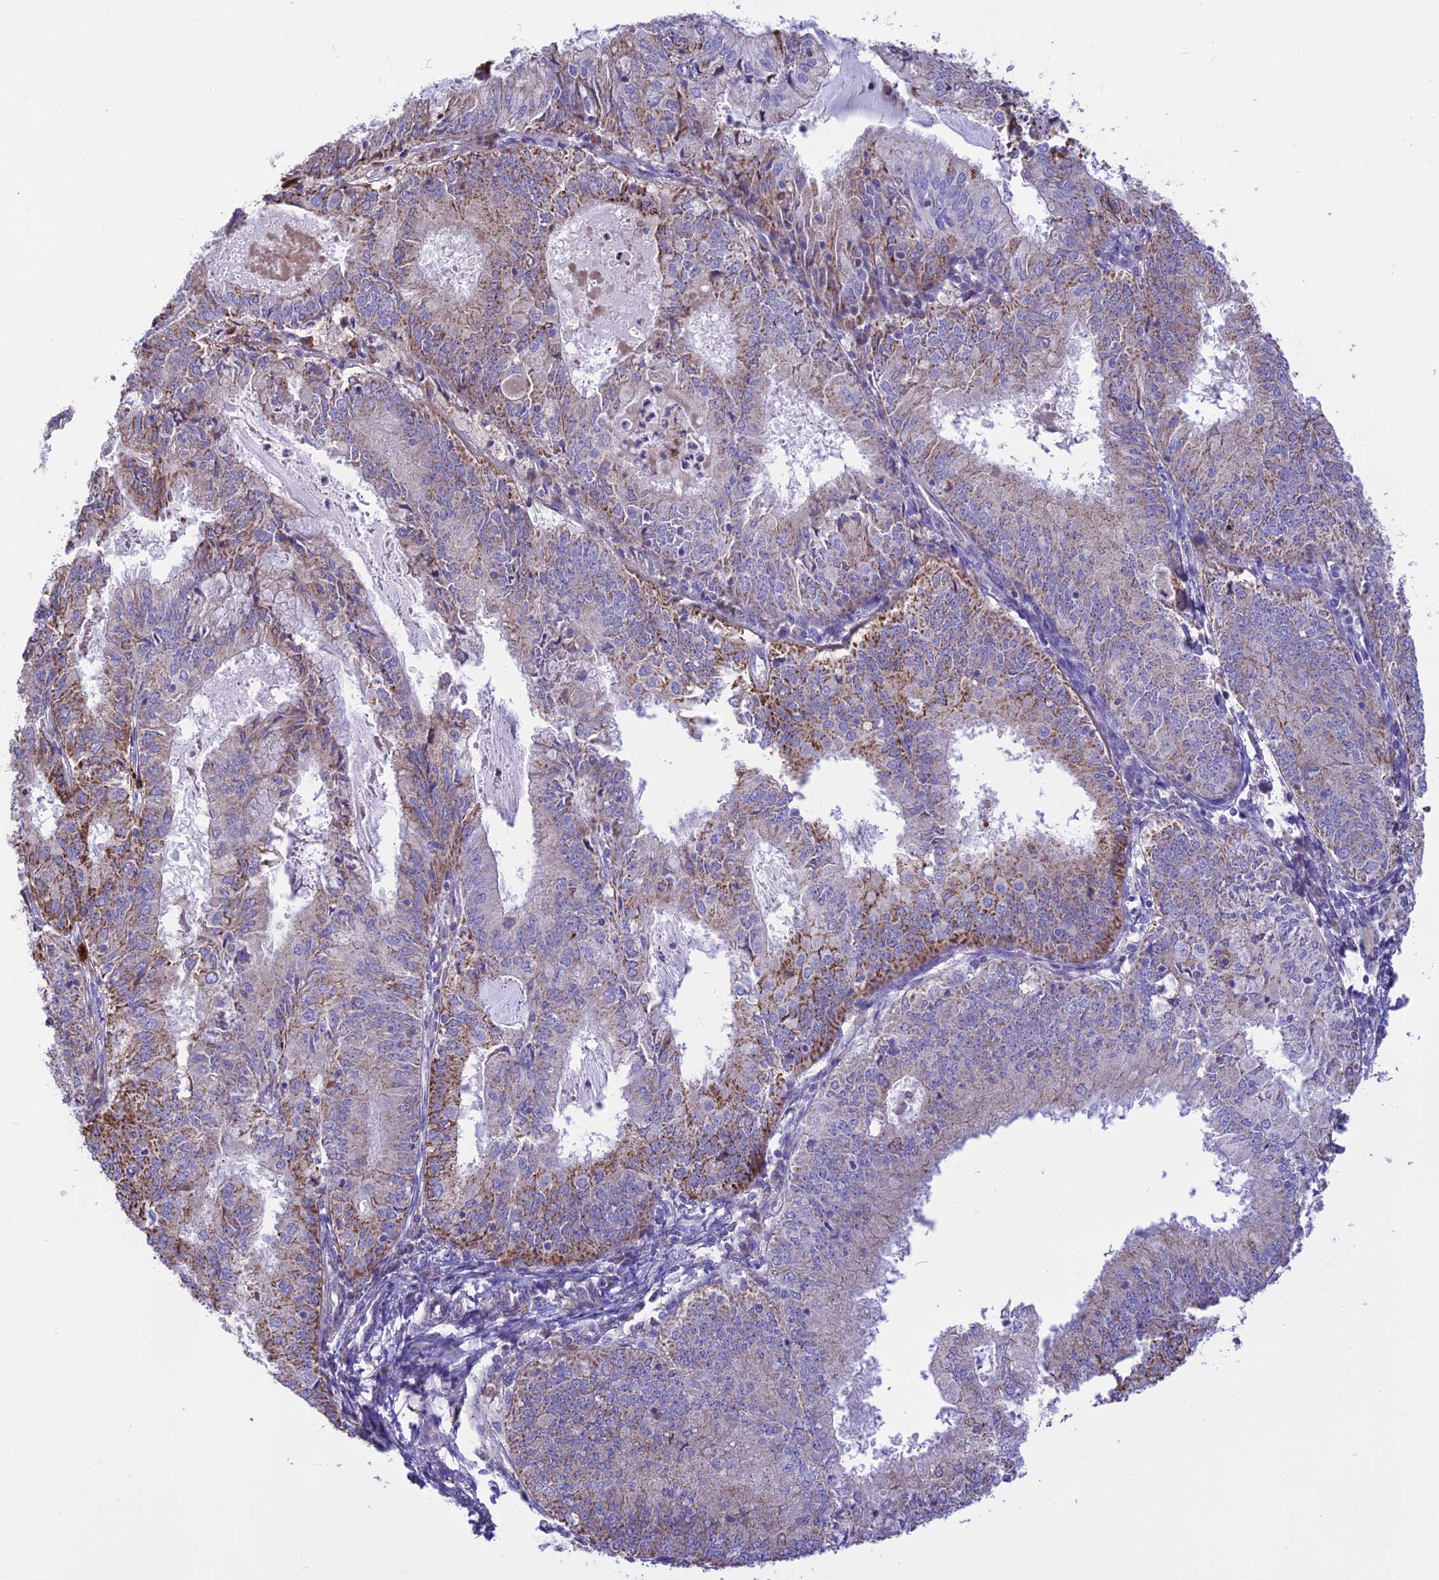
{"staining": {"intensity": "moderate", "quantity": "<25%", "location": "cytoplasmic/membranous"}, "tissue": "endometrial cancer", "cell_type": "Tumor cells", "image_type": "cancer", "snomed": [{"axis": "morphology", "description": "Adenocarcinoma, NOS"}, {"axis": "topography", "description": "Endometrium"}], "caption": "This histopathology image reveals IHC staining of human endometrial adenocarcinoma, with low moderate cytoplasmic/membranous positivity in about <25% of tumor cells.", "gene": "DOC2B", "patient": {"sex": "female", "age": 57}}